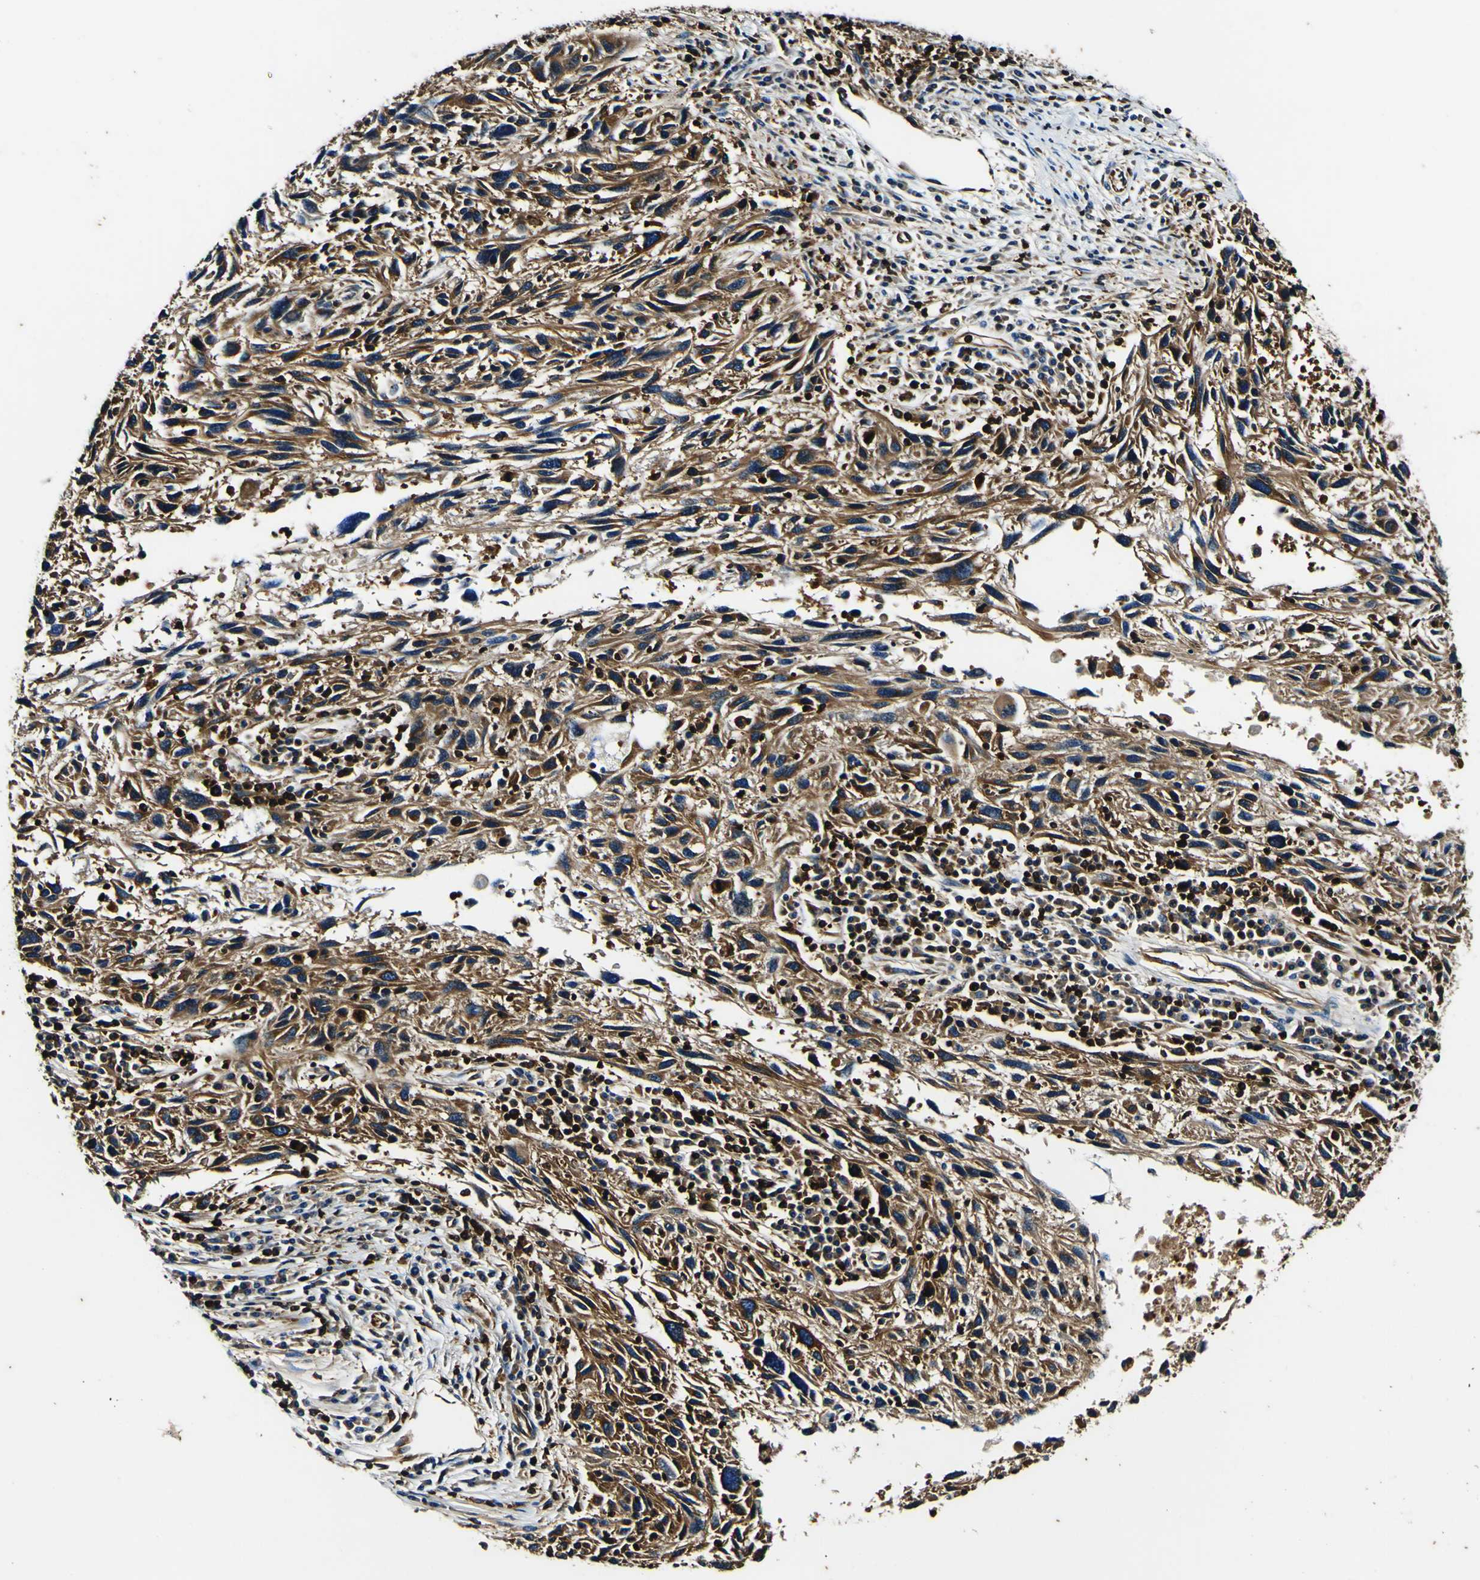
{"staining": {"intensity": "strong", "quantity": ">75%", "location": "cytoplasmic/membranous"}, "tissue": "melanoma", "cell_type": "Tumor cells", "image_type": "cancer", "snomed": [{"axis": "morphology", "description": "Malignant melanoma, NOS"}, {"axis": "topography", "description": "Skin"}], "caption": "A brown stain labels strong cytoplasmic/membranous expression of a protein in malignant melanoma tumor cells. The protein of interest is stained brown, and the nuclei are stained in blue (DAB IHC with brightfield microscopy, high magnification).", "gene": "RHOT2", "patient": {"sex": "male", "age": 53}}